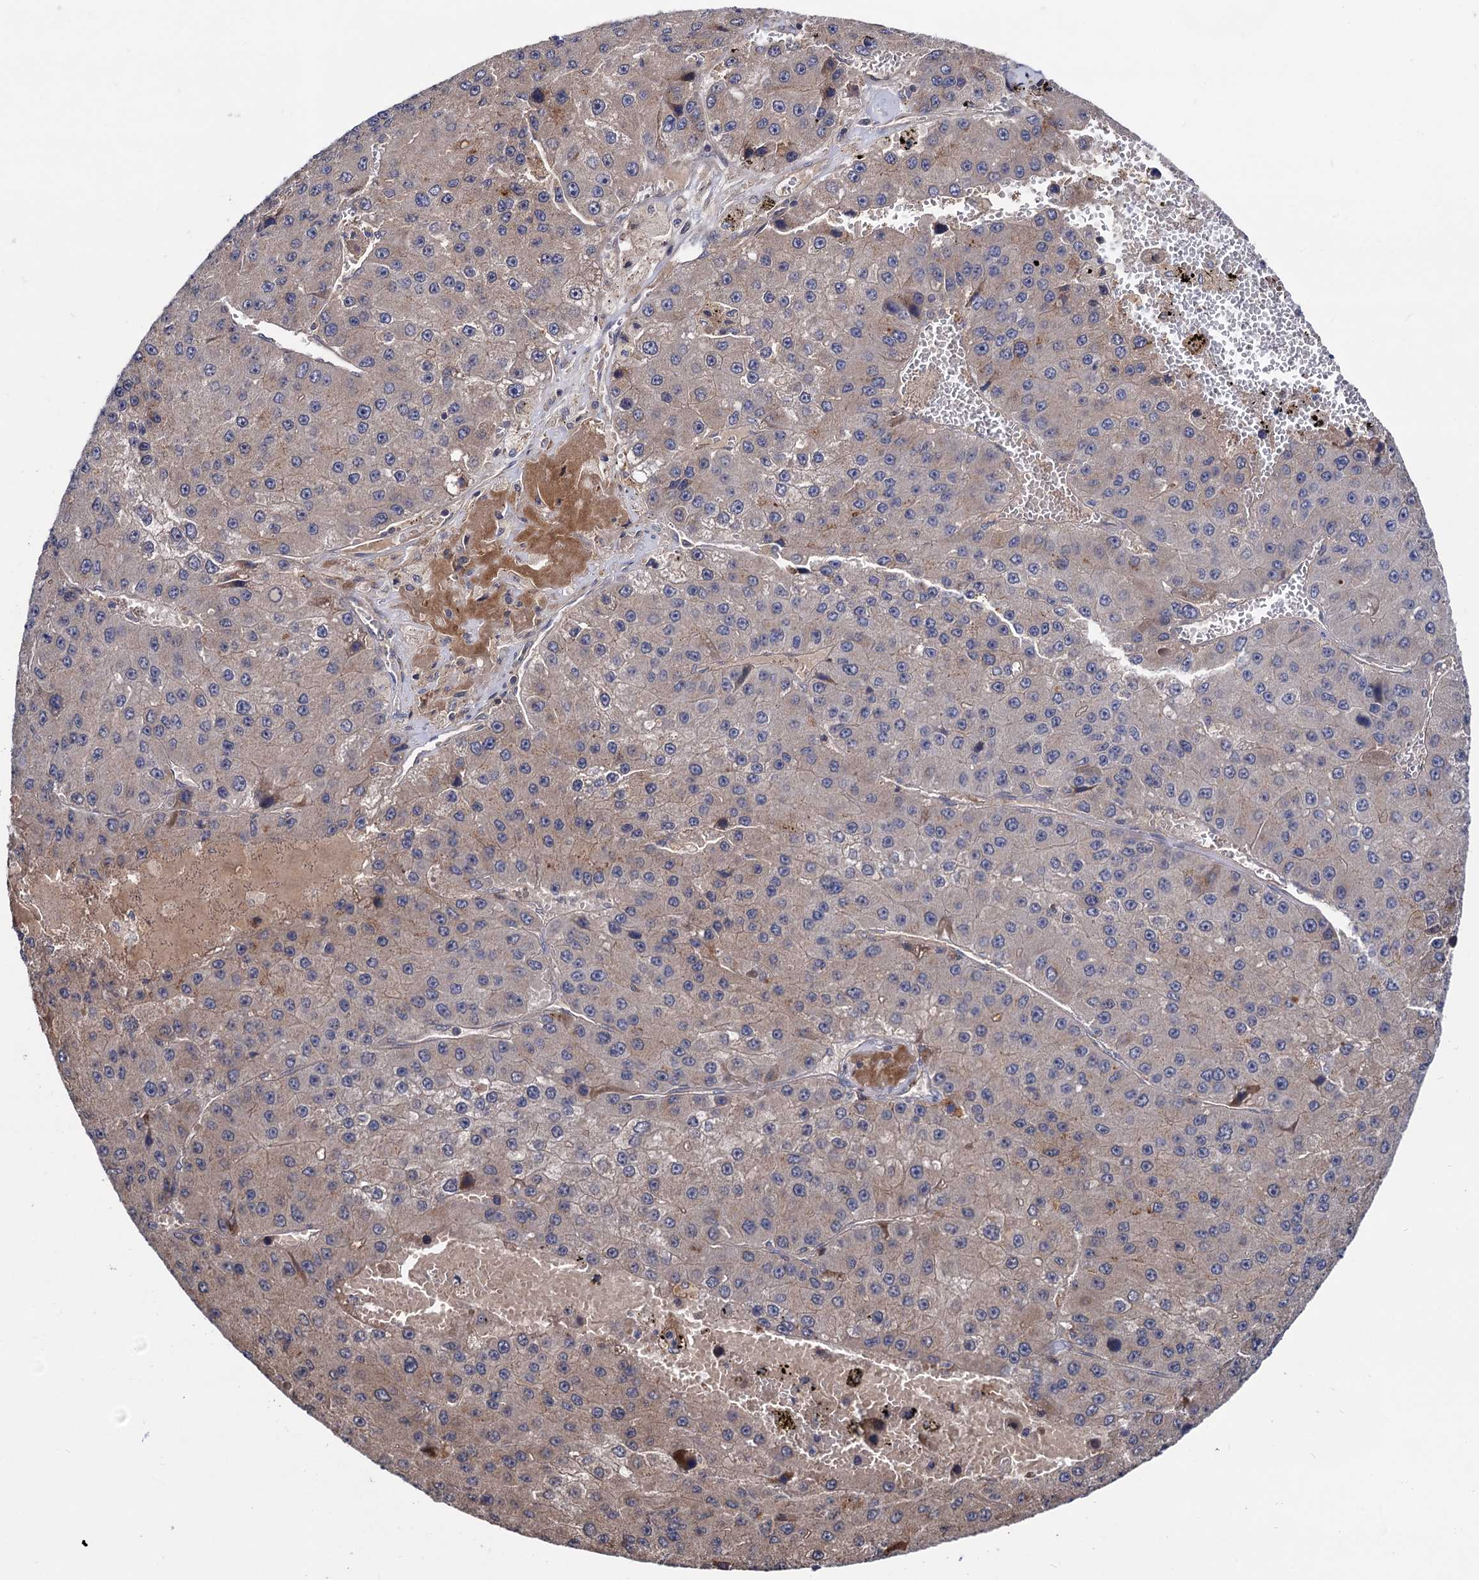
{"staining": {"intensity": "negative", "quantity": "none", "location": "none"}, "tissue": "liver cancer", "cell_type": "Tumor cells", "image_type": "cancer", "snomed": [{"axis": "morphology", "description": "Carcinoma, Hepatocellular, NOS"}, {"axis": "topography", "description": "Liver"}], "caption": "Liver cancer (hepatocellular carcinoma) was stained to show a protein in brown. There is no significant staining in tumor cells. Brightfield microscopy of IHC stained with DAB (brown) and hematoxylin (blue), captured at high magnification.", "gene": "SELENOP", "patient": {"sex": "female", "age": 73}}